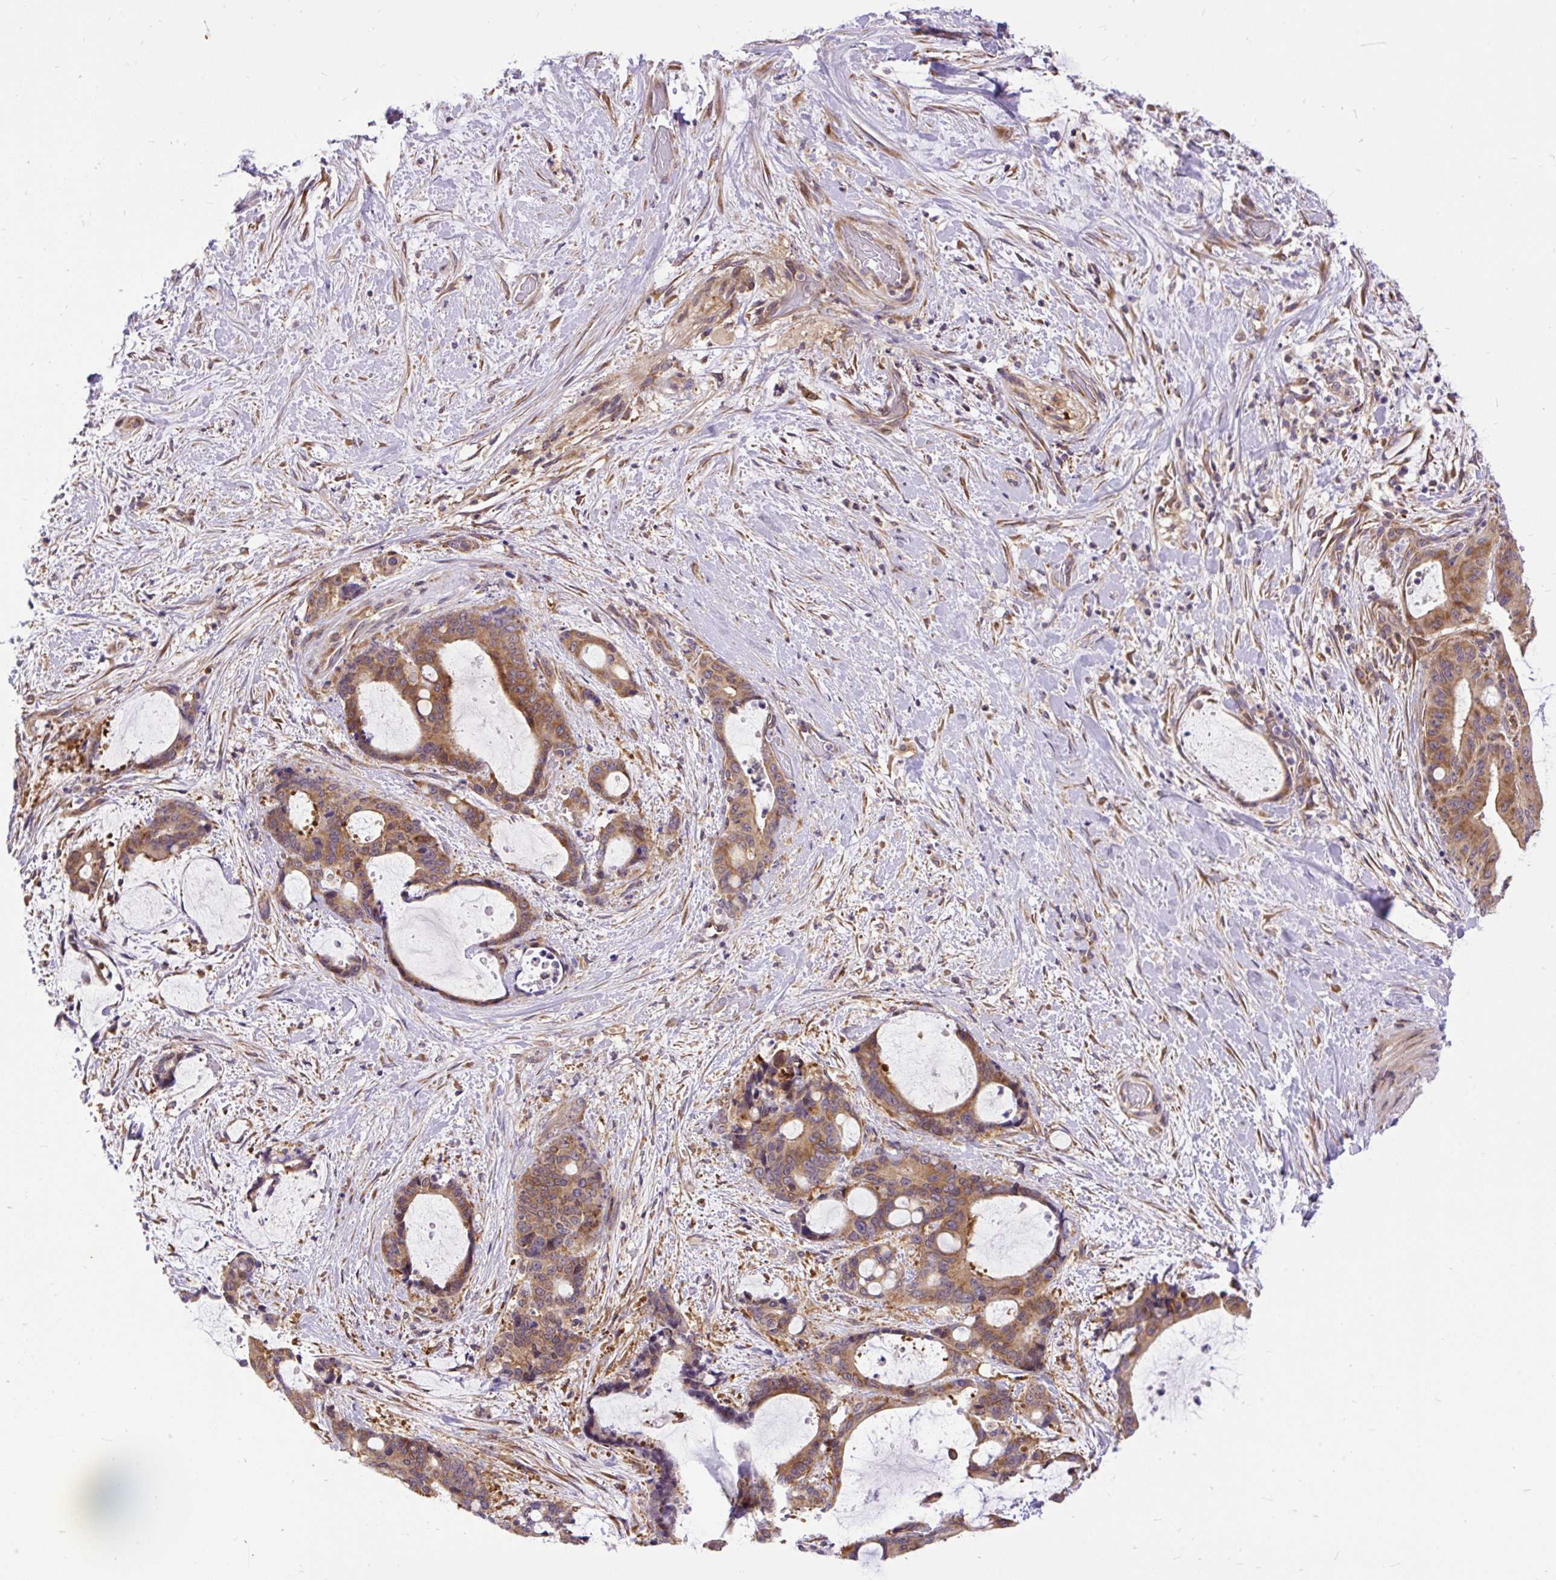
{"staining": {"intensity": "moderate", "quantity": ">75%", "location": "cytoplasmic/membranous"}, "tissue": "liver cancer", "cell_type": "Tumor cells", "image_type": "cancer", "snomed": [{"axis": "morphology", "description": "Normal tissue, NOS"}, {"axis": "morphology", "description": "Cholangiocarcinoma"}, {"axis": "topography", "description": "Liver"}, {"axis": "topography", "description": "Peripheral nerve tissue"}], "caption": "Immunohistochemistry (DAB (3,3'-diaminobenzidine)) staining of human liver cholangiocarcinoma reveals moderate cytoplasmic/membranous protein staining in approximately >75% of tumor cells. (Stains: DAB in brown, nuclei in blue, Microscopy: brightfield microscopy at high magnification).", "gene": "TRIM17", "patient": {"sex": "female", "age": 73}}